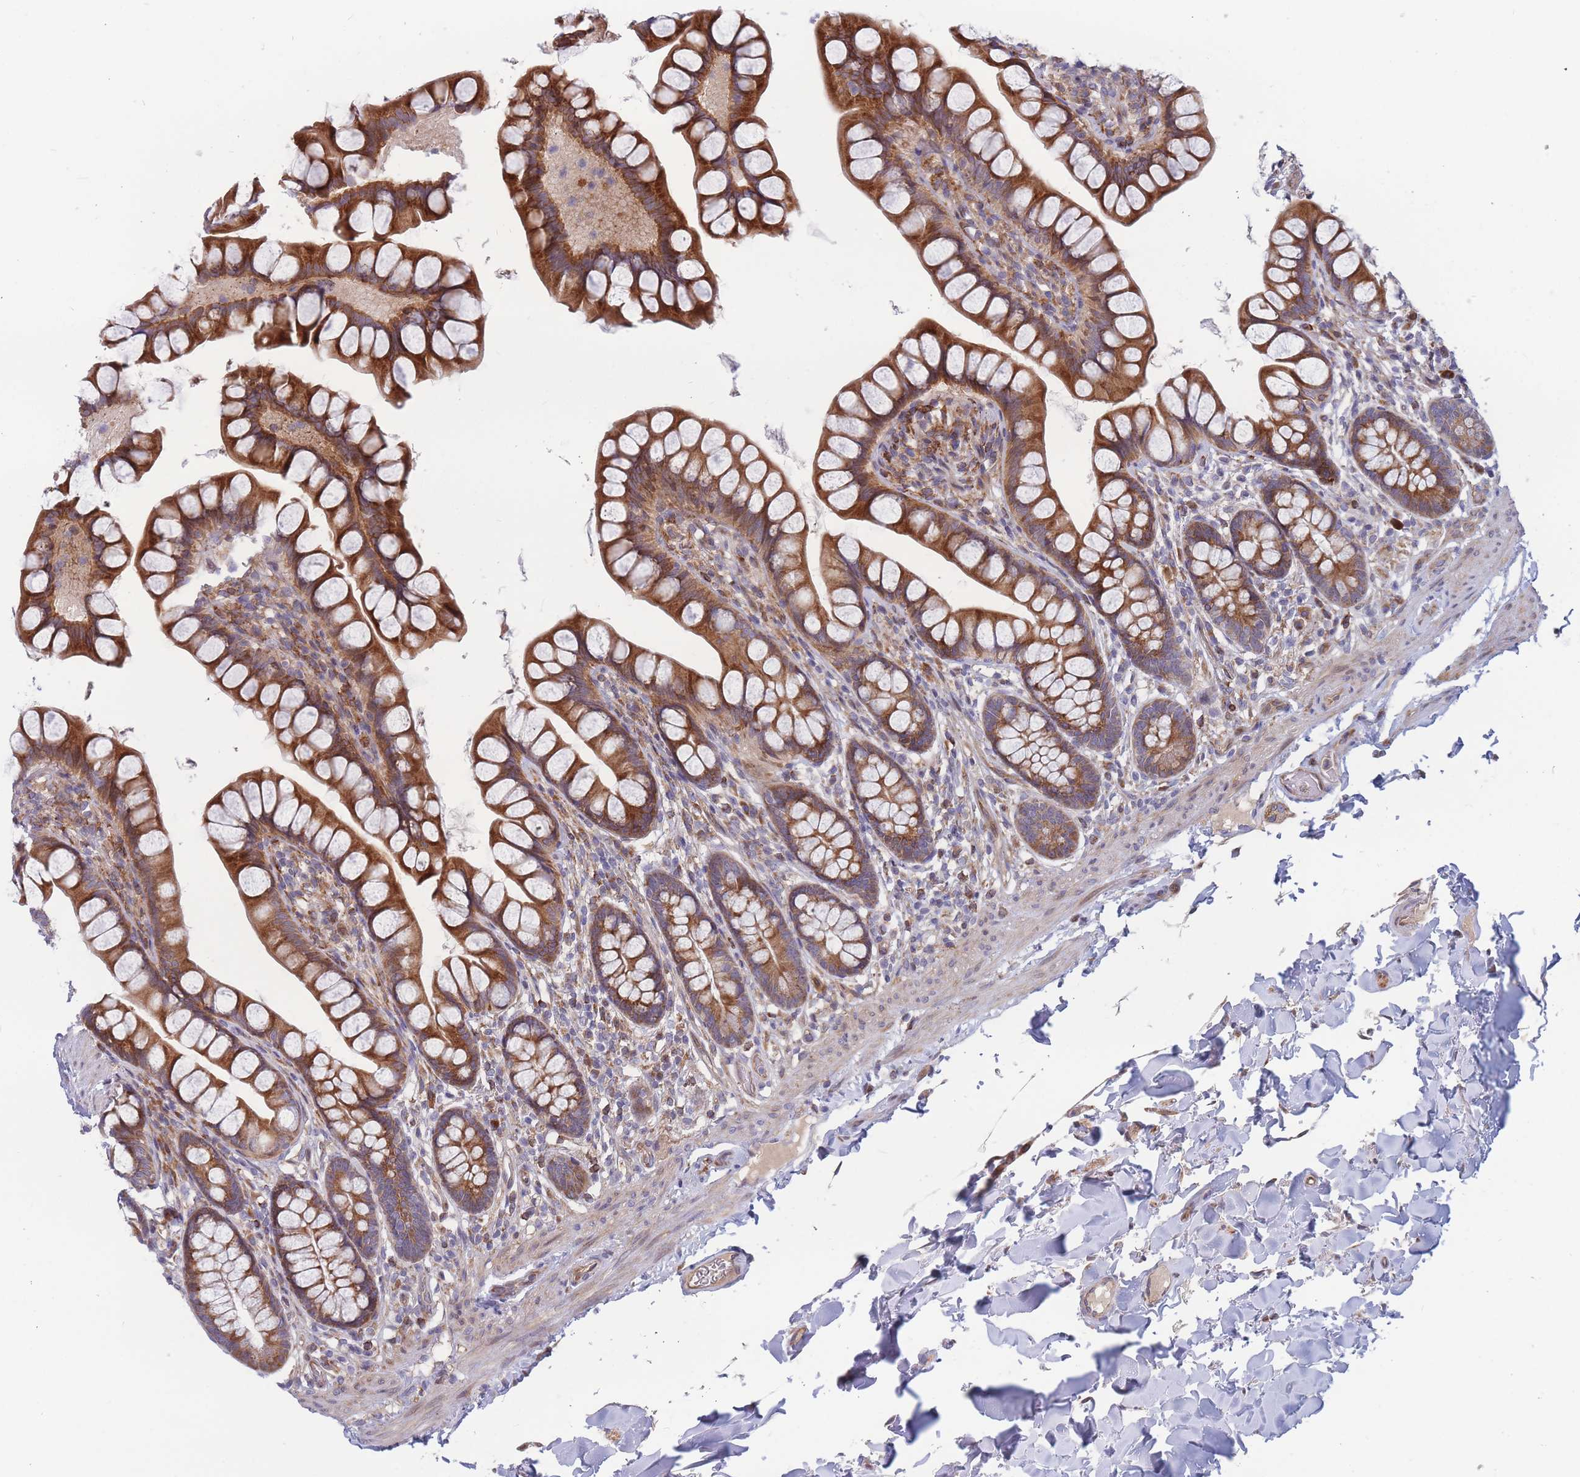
{"staining": {"intensity": "strong", "quantity": ">75%", "location": "cytoplasmic/membranous"}, "tissue": "small intestine", "cell_type": "Glandular cells", "image_type": "normal", "snomed": [{"axis": "morphology", "description": "Normal tissue, NOS"}, {"axis": "topography", "description": "Small intestine"}], "caption": "Immunohistochemical staining of benign human small intestine demonstrates high levels of strong cytoplasmic/membranous staining in about >75% of glandular cells.", "gene": "TMEM131L", "patient": {"sex": "male", "age": 70}}